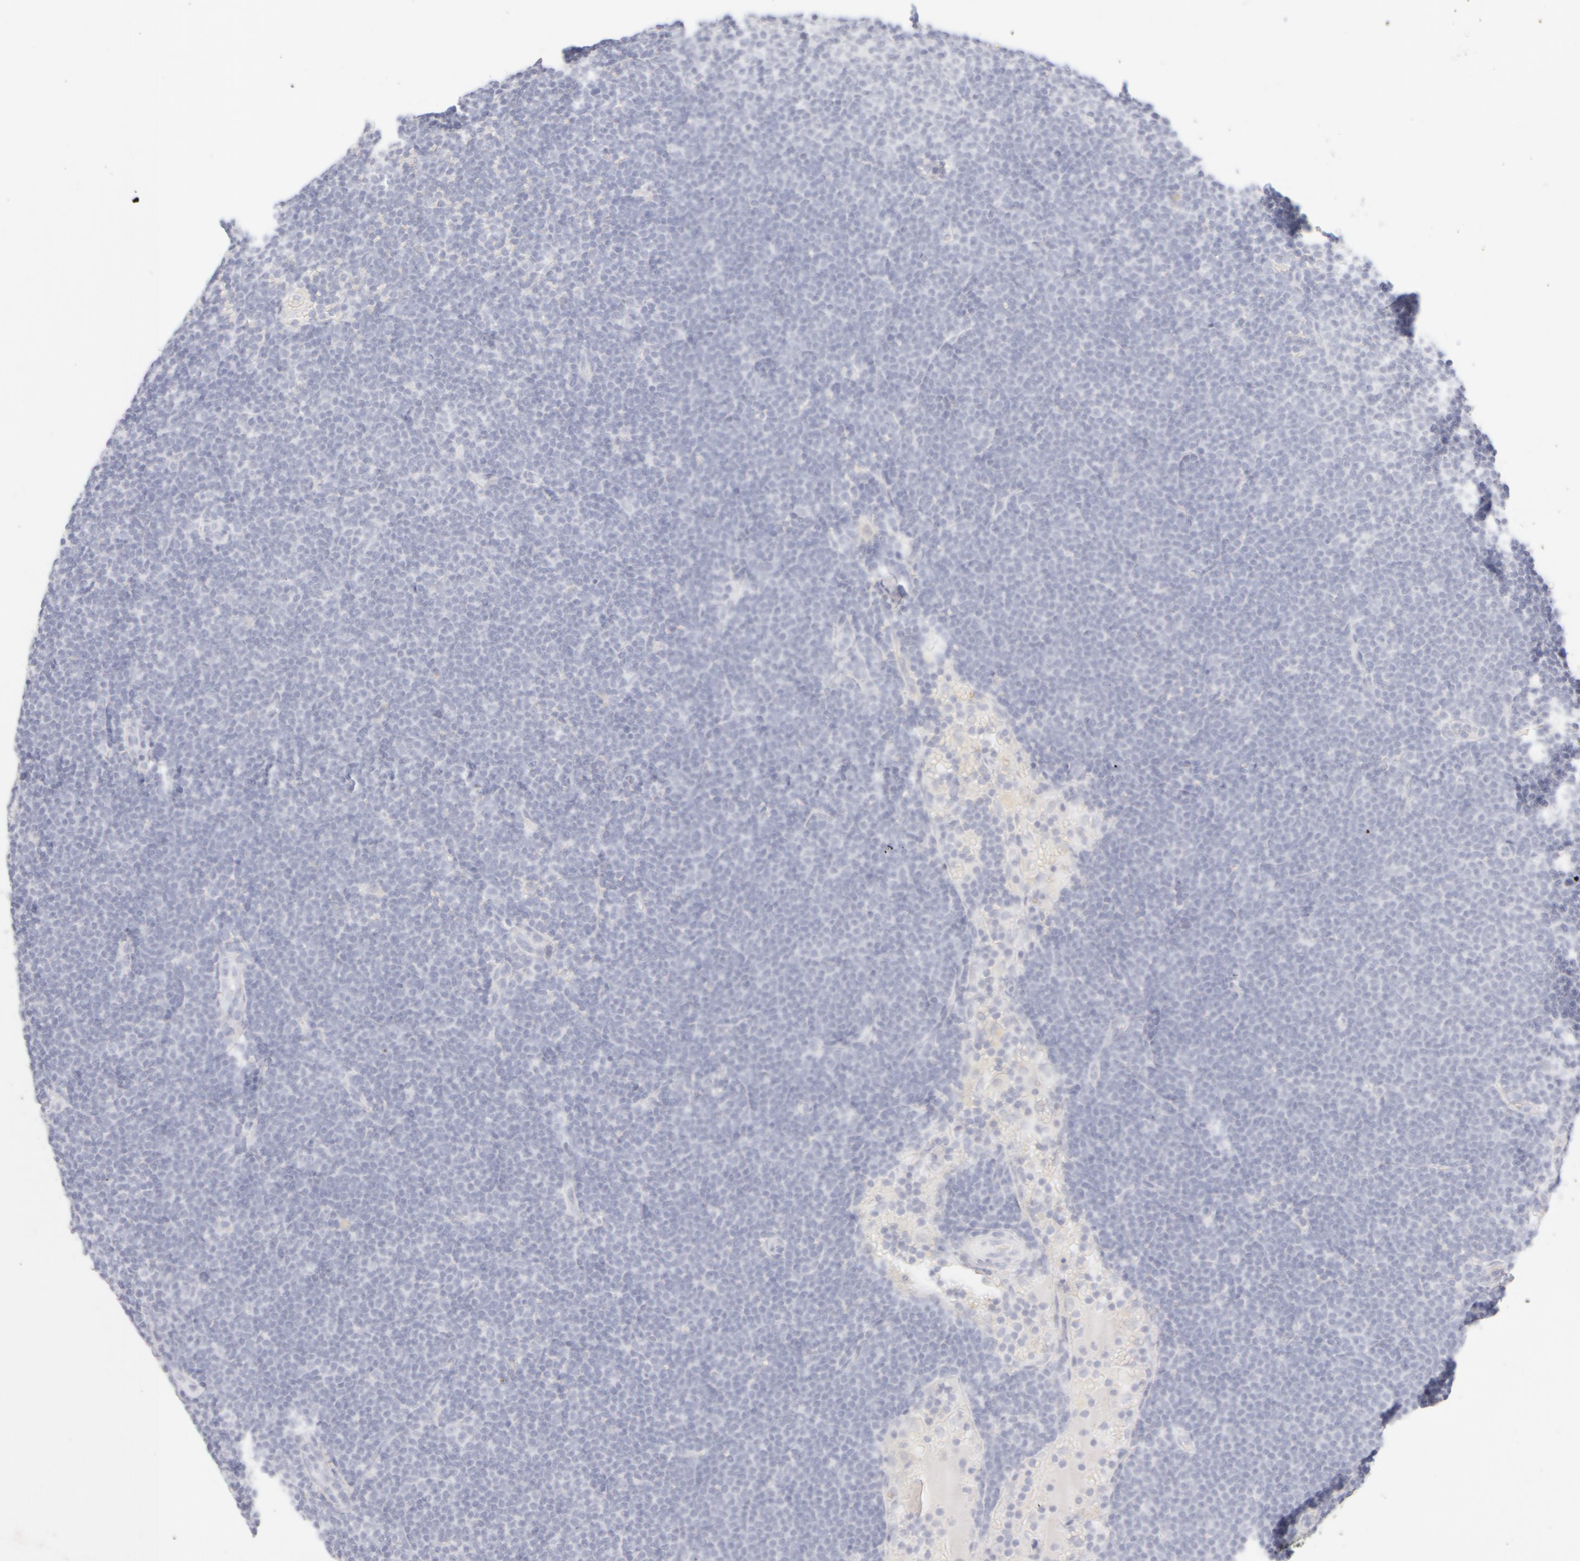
{"staining": {"intensity": "negative", "quantity": "none", "location": "none"}, "tissue": "lymphoma", "cell_type": "Tumor cells", "image_type": "cancer", "snomed": [{"axis": "morphology", "description": "Malignant lymphoma, non-Hodgkin's type, Low grade"}, {"axis": "topography", "description": "Lymph node"}], "caption": "Tumor cells are negative for brown protein staining in lymphoma. (DAB immunohistochemistry (IHC), high magnification).", "gene": "KRT15", "patient": {"sex": "female", "age": 53}}